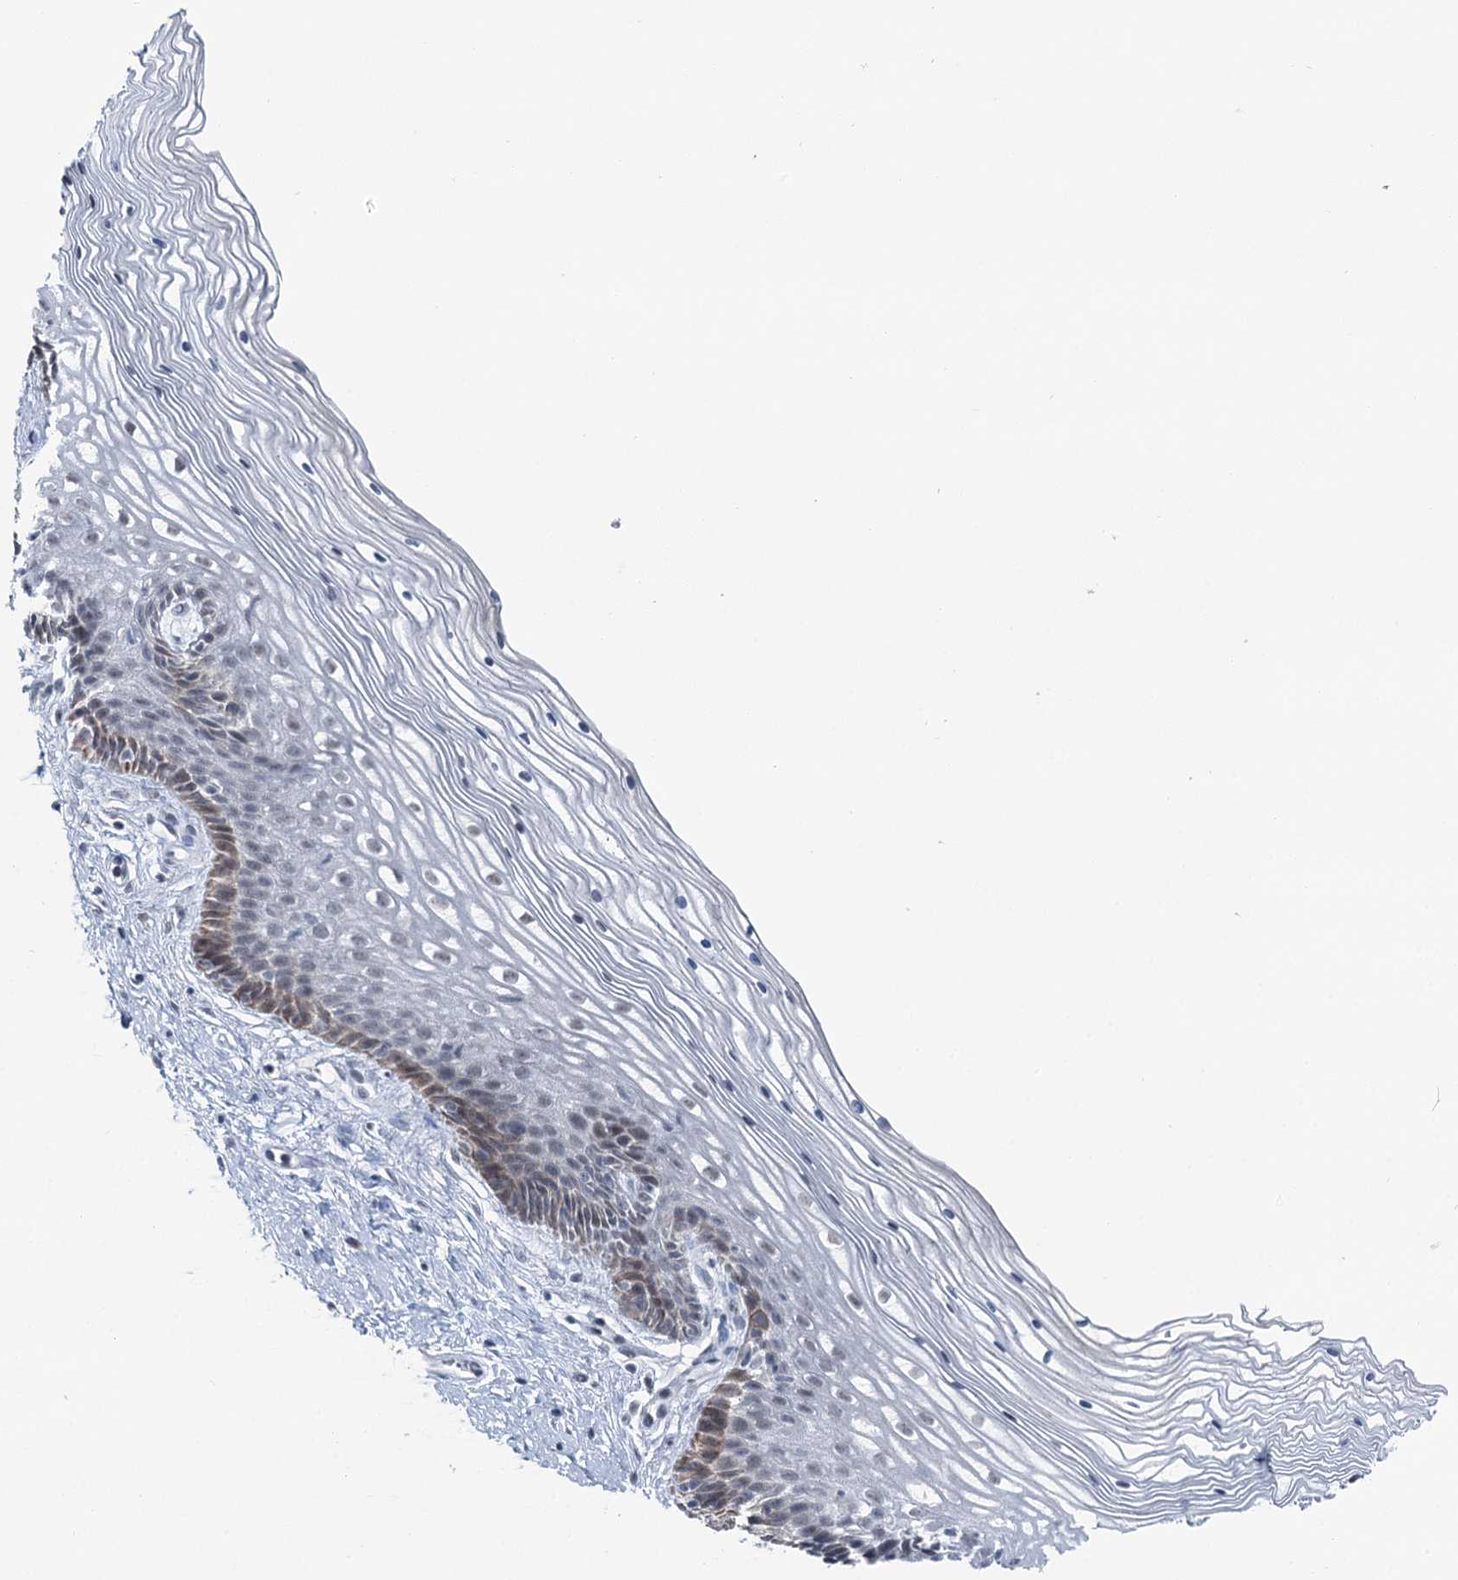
{"staining": {"intensity": "negative", "quantity": "none", "location": "none"}, "tissue": "cervix", "cell_type": "Glandular cells", "image_type": "normal", "snomed": [{"axis": "morphology", "description": "Normal tissue, NOS"}, {"axis": "topography", "description": "Cervix"}], "caption": "IHC micrograph of benign cervix stained for a protein (brown), which displays no expression in glandular cells.", "gene": "STEEP1", "patient": {"sex": "female", "age": 33}}